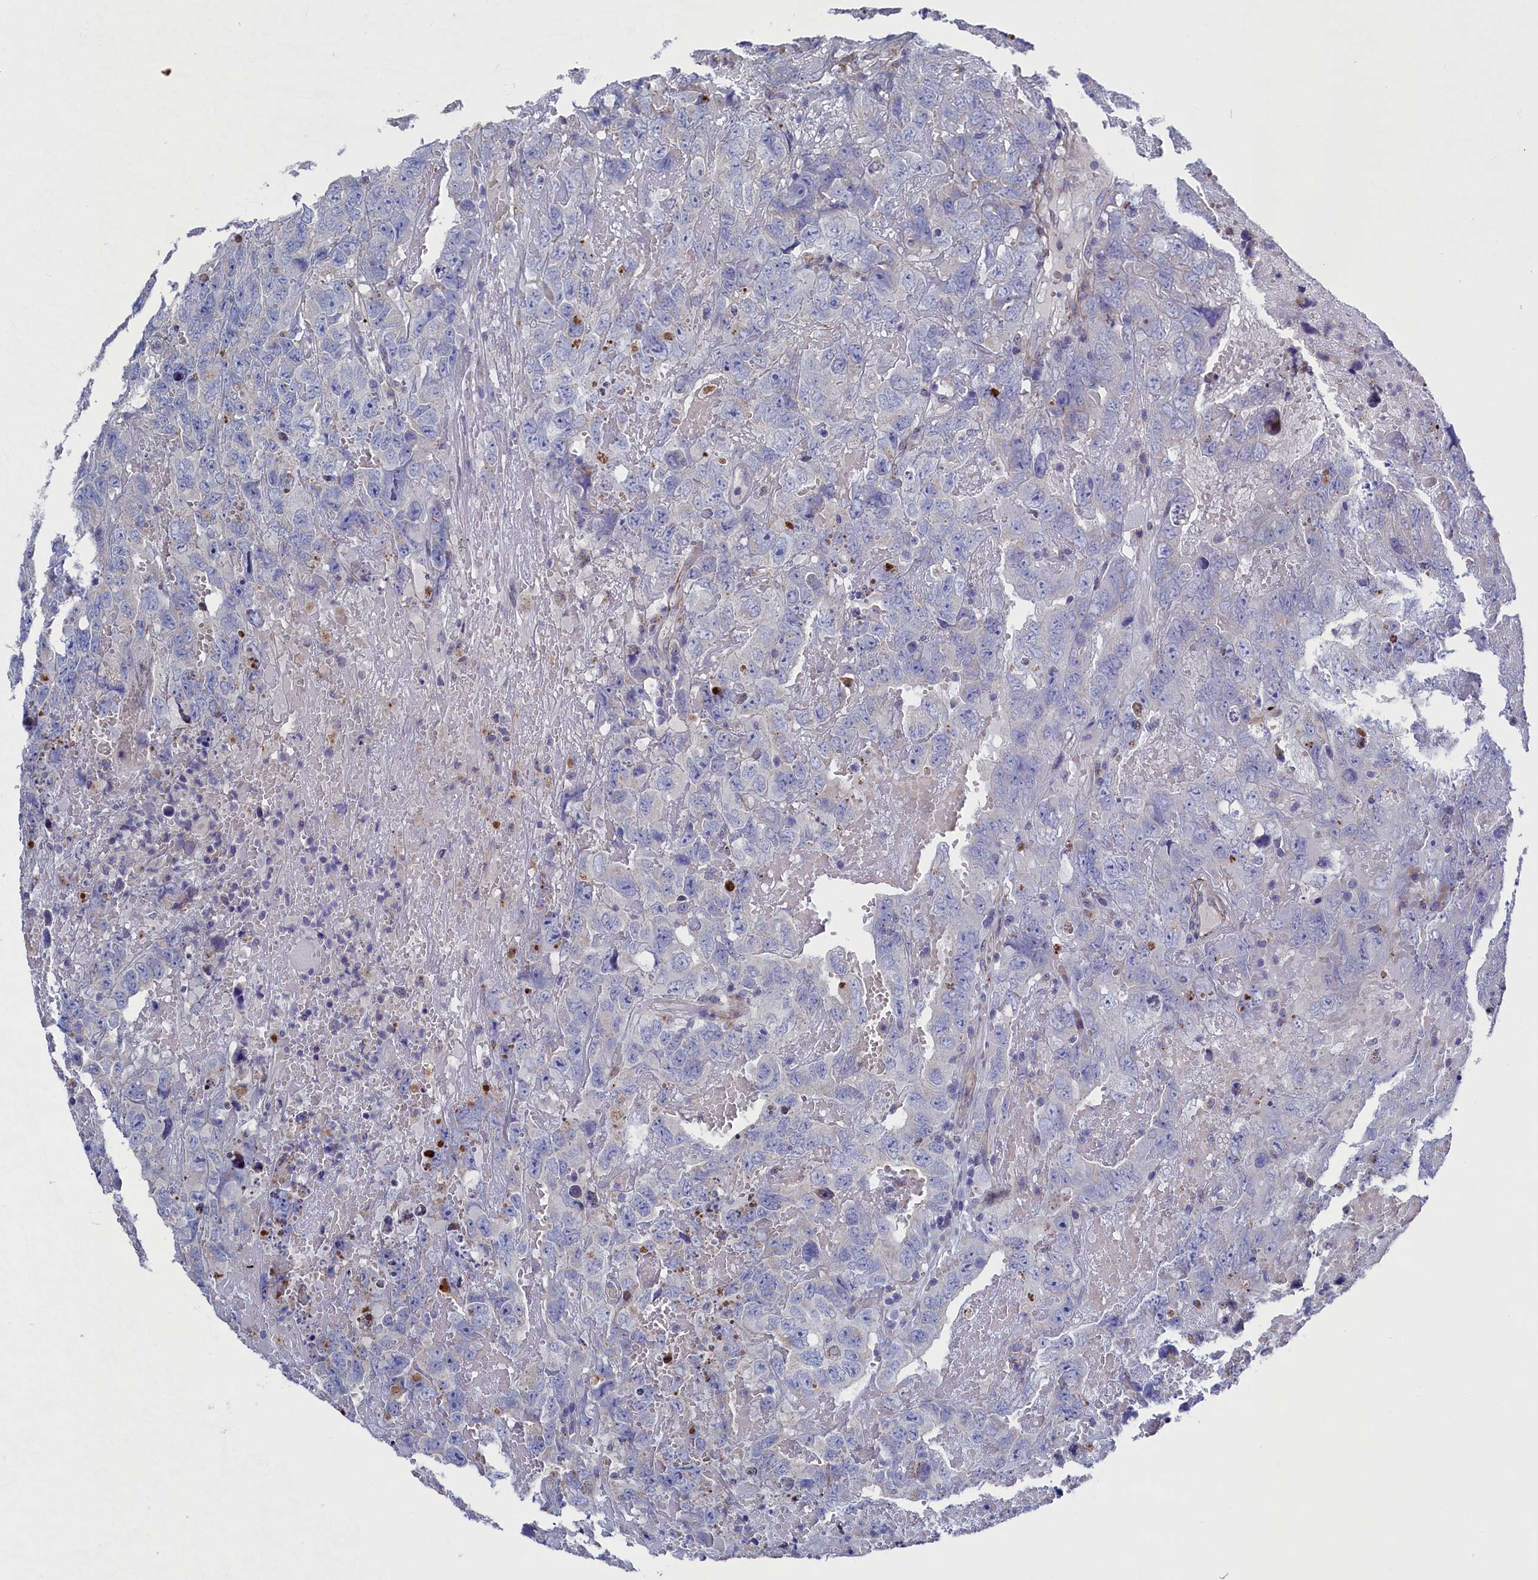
{"staining": {"intensity": "negative", "quantity": "none", "location": "none"}, "tissue": "testis cancer", "cell_type": "Tumor cells", "image_type": "cancer", "snomed": [{"axis": "morphology", "description": "Carcinoma, Embryonal, NOS"}, {"axis": "topography", "description": "Testis"}], "caption": "Immunohistochemical staining of testis embryonal carcinoma reveals no significant staining in tumor cells.", "gene": "GPR108", "patient": {"sex": "male", "age": 45}}